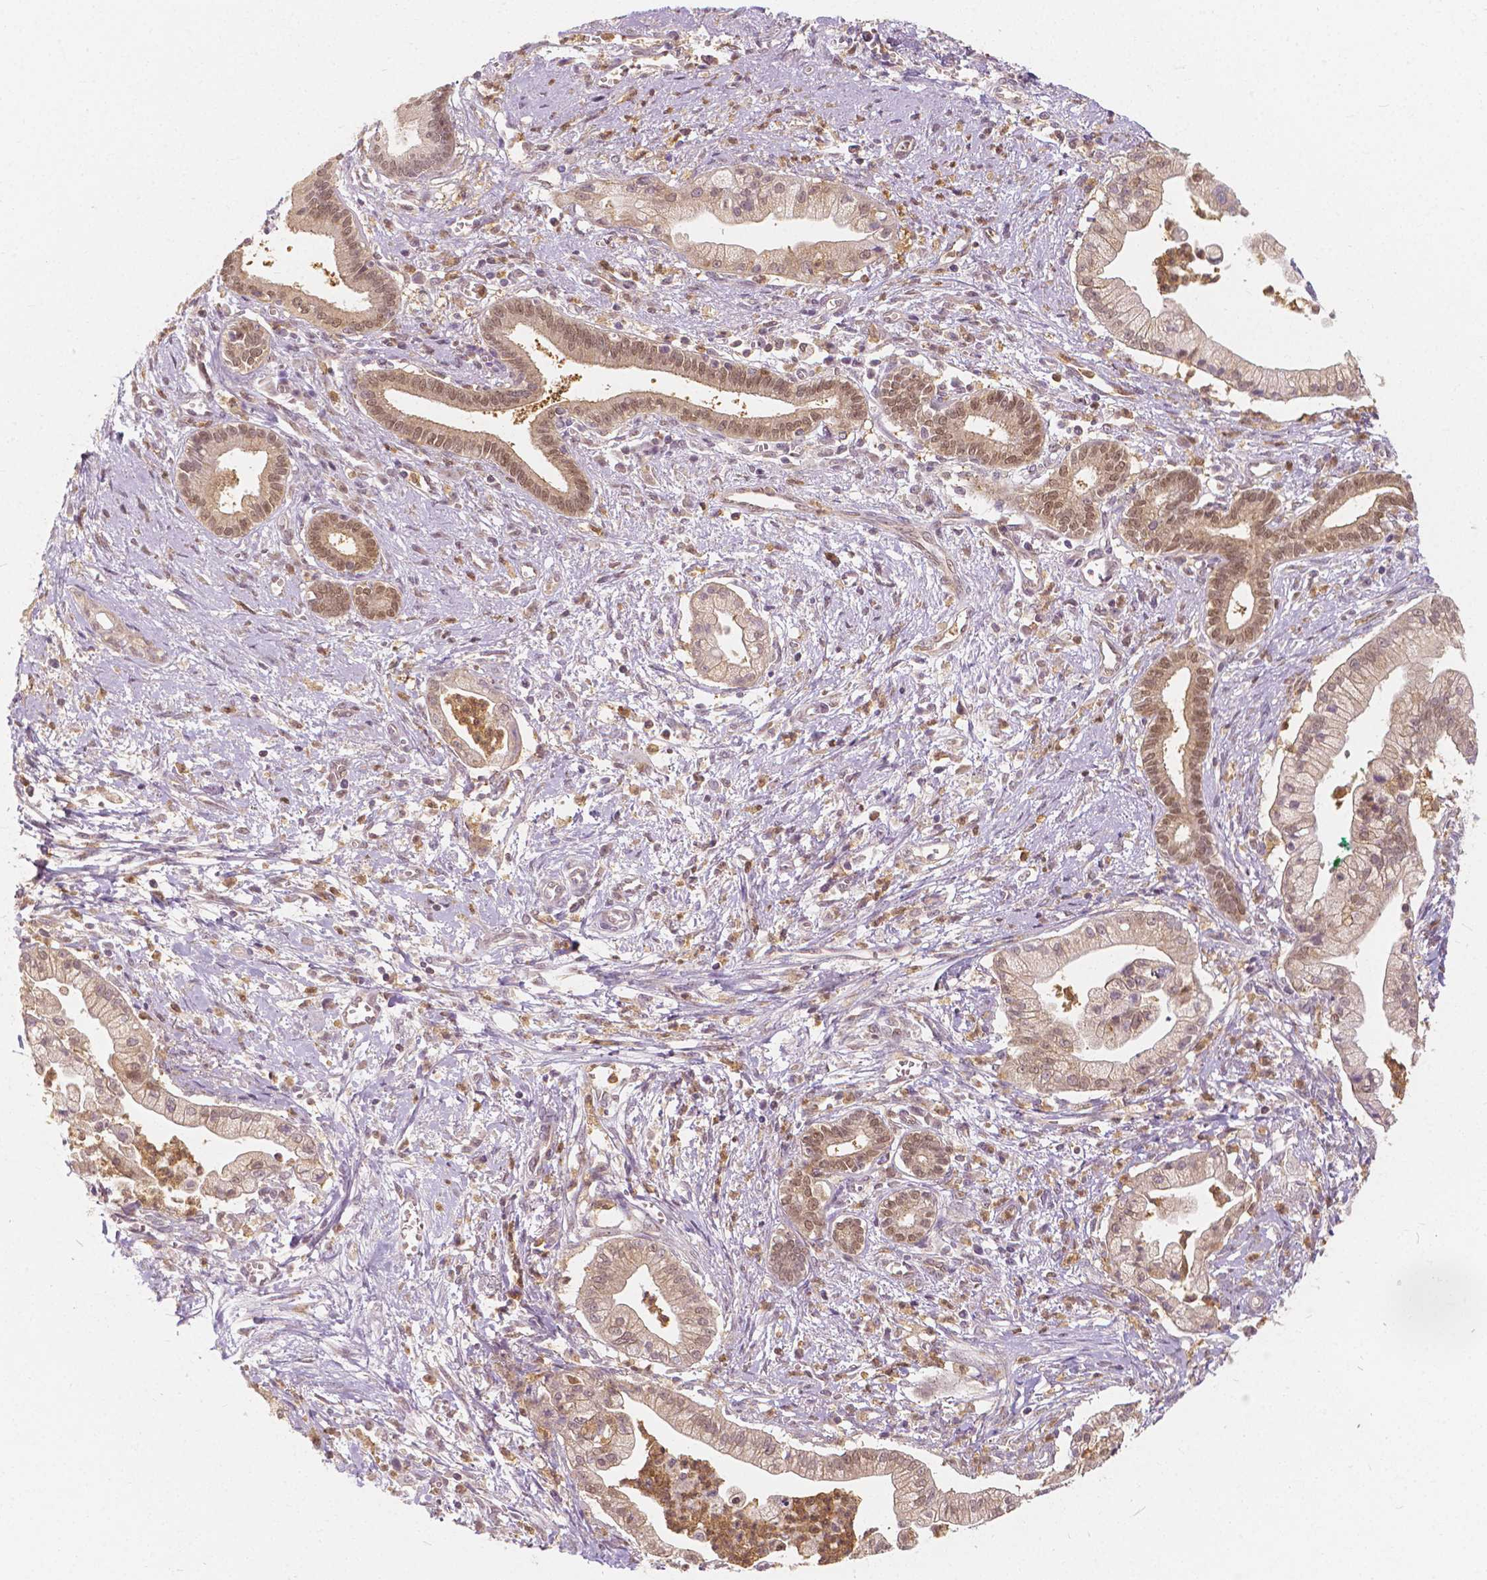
{"staining": {"intensity": "weak", "quantity": ">75%", "location": "cytoplasmic/membranous,nuclear"}, "tissue": "pancreatic cancer", "cell_type": "Tumor cells", "image_type": "cancer", "snomed": [{"axis": "morphology", "description": "Normal tissue, NOS"}, {"axis": "morphology", "description": "Adenocarcinoma, NOS"}, {"axis": "topography", "description": "Lymph node"}, {"axis": "topography", "description": "Pancreas"}], "caption": "There is low levels of weak cytoplasmic/membranous and nuclear expression in tumor cells of adenocarcinoma (pancreatic), as demonstrated by immunohistochemical staining (brown color).", "gene": "NAPRT", "patient": {"sex": "female", "age": 58}}